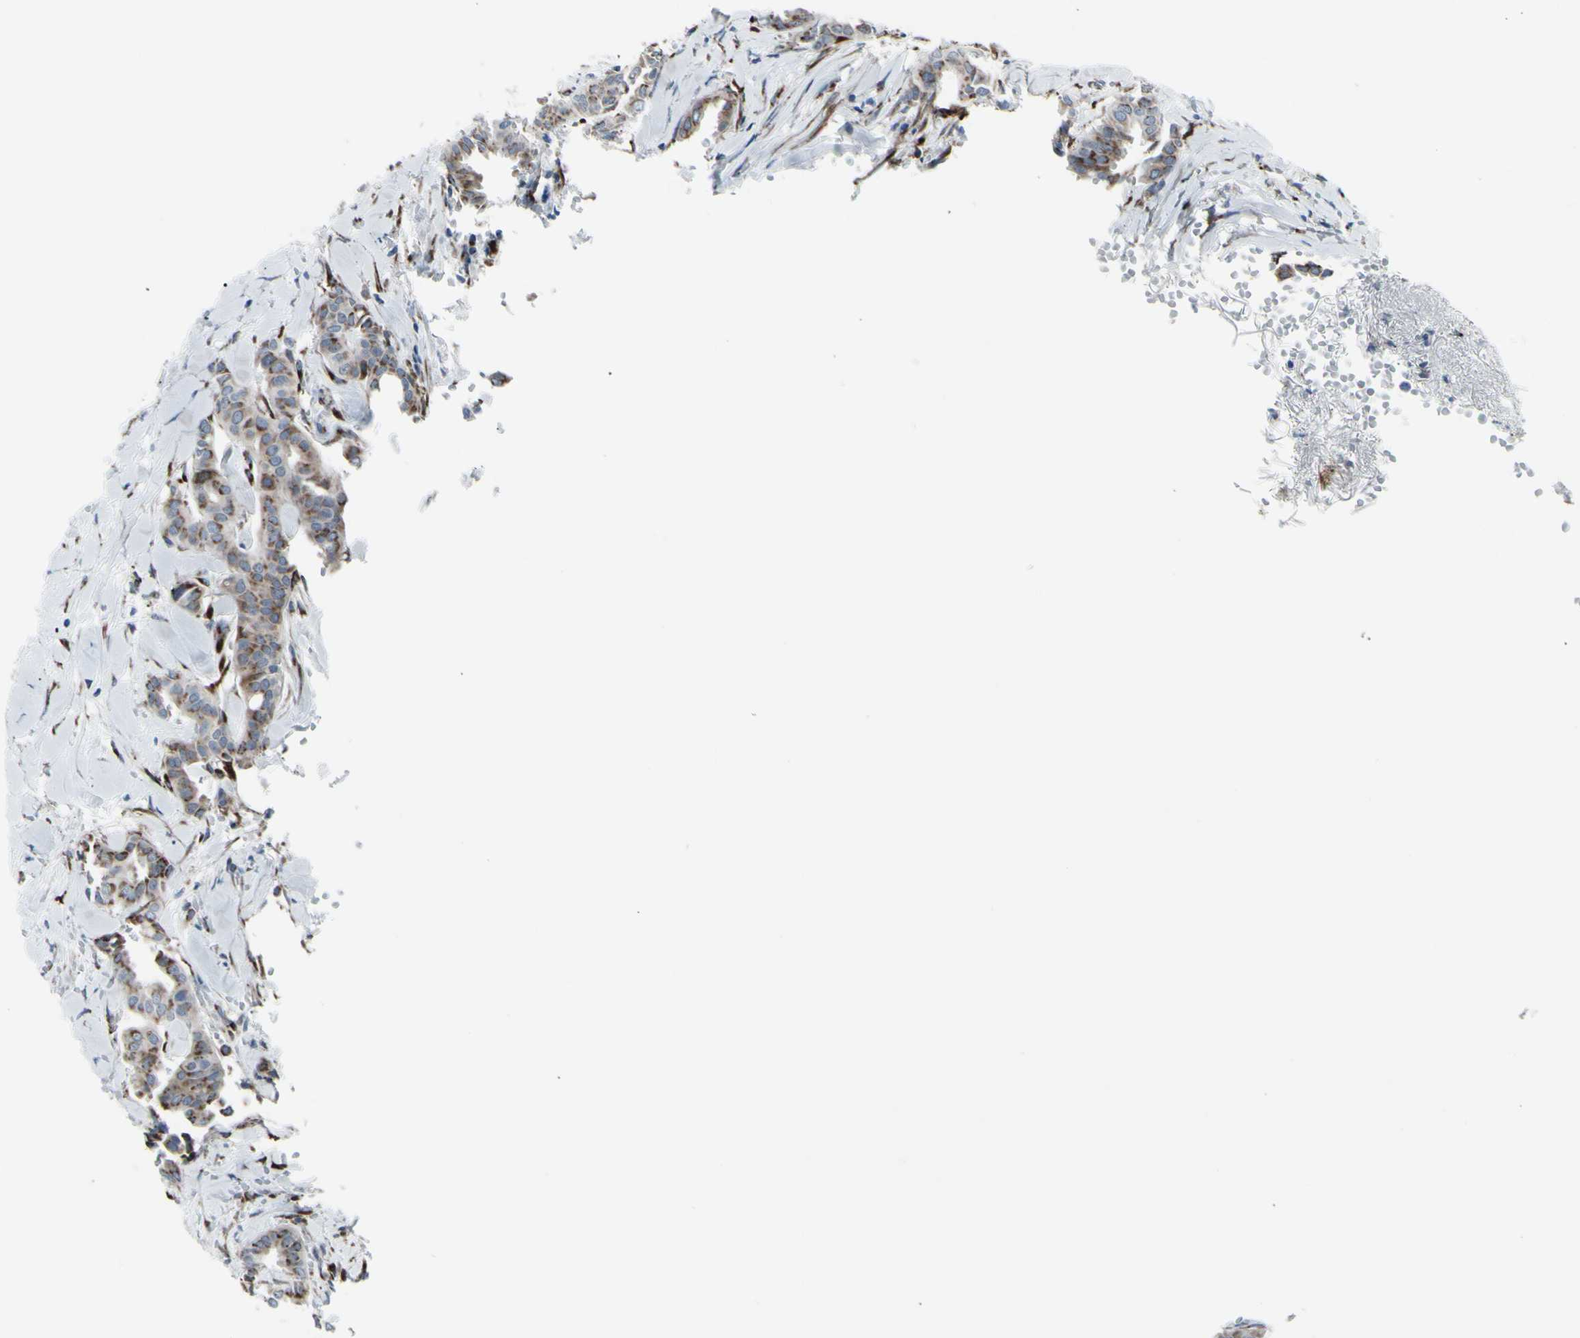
{"staining": {"intensity": "moderate", "quantity": ">75%", "location": "cytoplasmic/membranous"}, "tissue": "head and neck cancer", "cell_type": "Tumor cells", "image_type": "cancer", "snomed": [{"axis": "morphology", "description": "Adenocarcinoma, NOS"}, {"axis": "topography", "description": "Salivary gland"}, {"axis": "topography", "description": "Head-Neck"}], "caption": "Immunohistochemistry (IHC) (DAB (3,3'-diaminobenzidine)) staining of adenocarcinoma (head and neck) displays moderate cytoplasmic/membranous protein staining in approximately >75% of tumor cells. The staining is performed using DAB brown chromogen to label protein expression. The nuclei are counter-stained blue using hematoxylin.", "gene": "GLG1", "patient": {"sex": "female", "age": 59}}